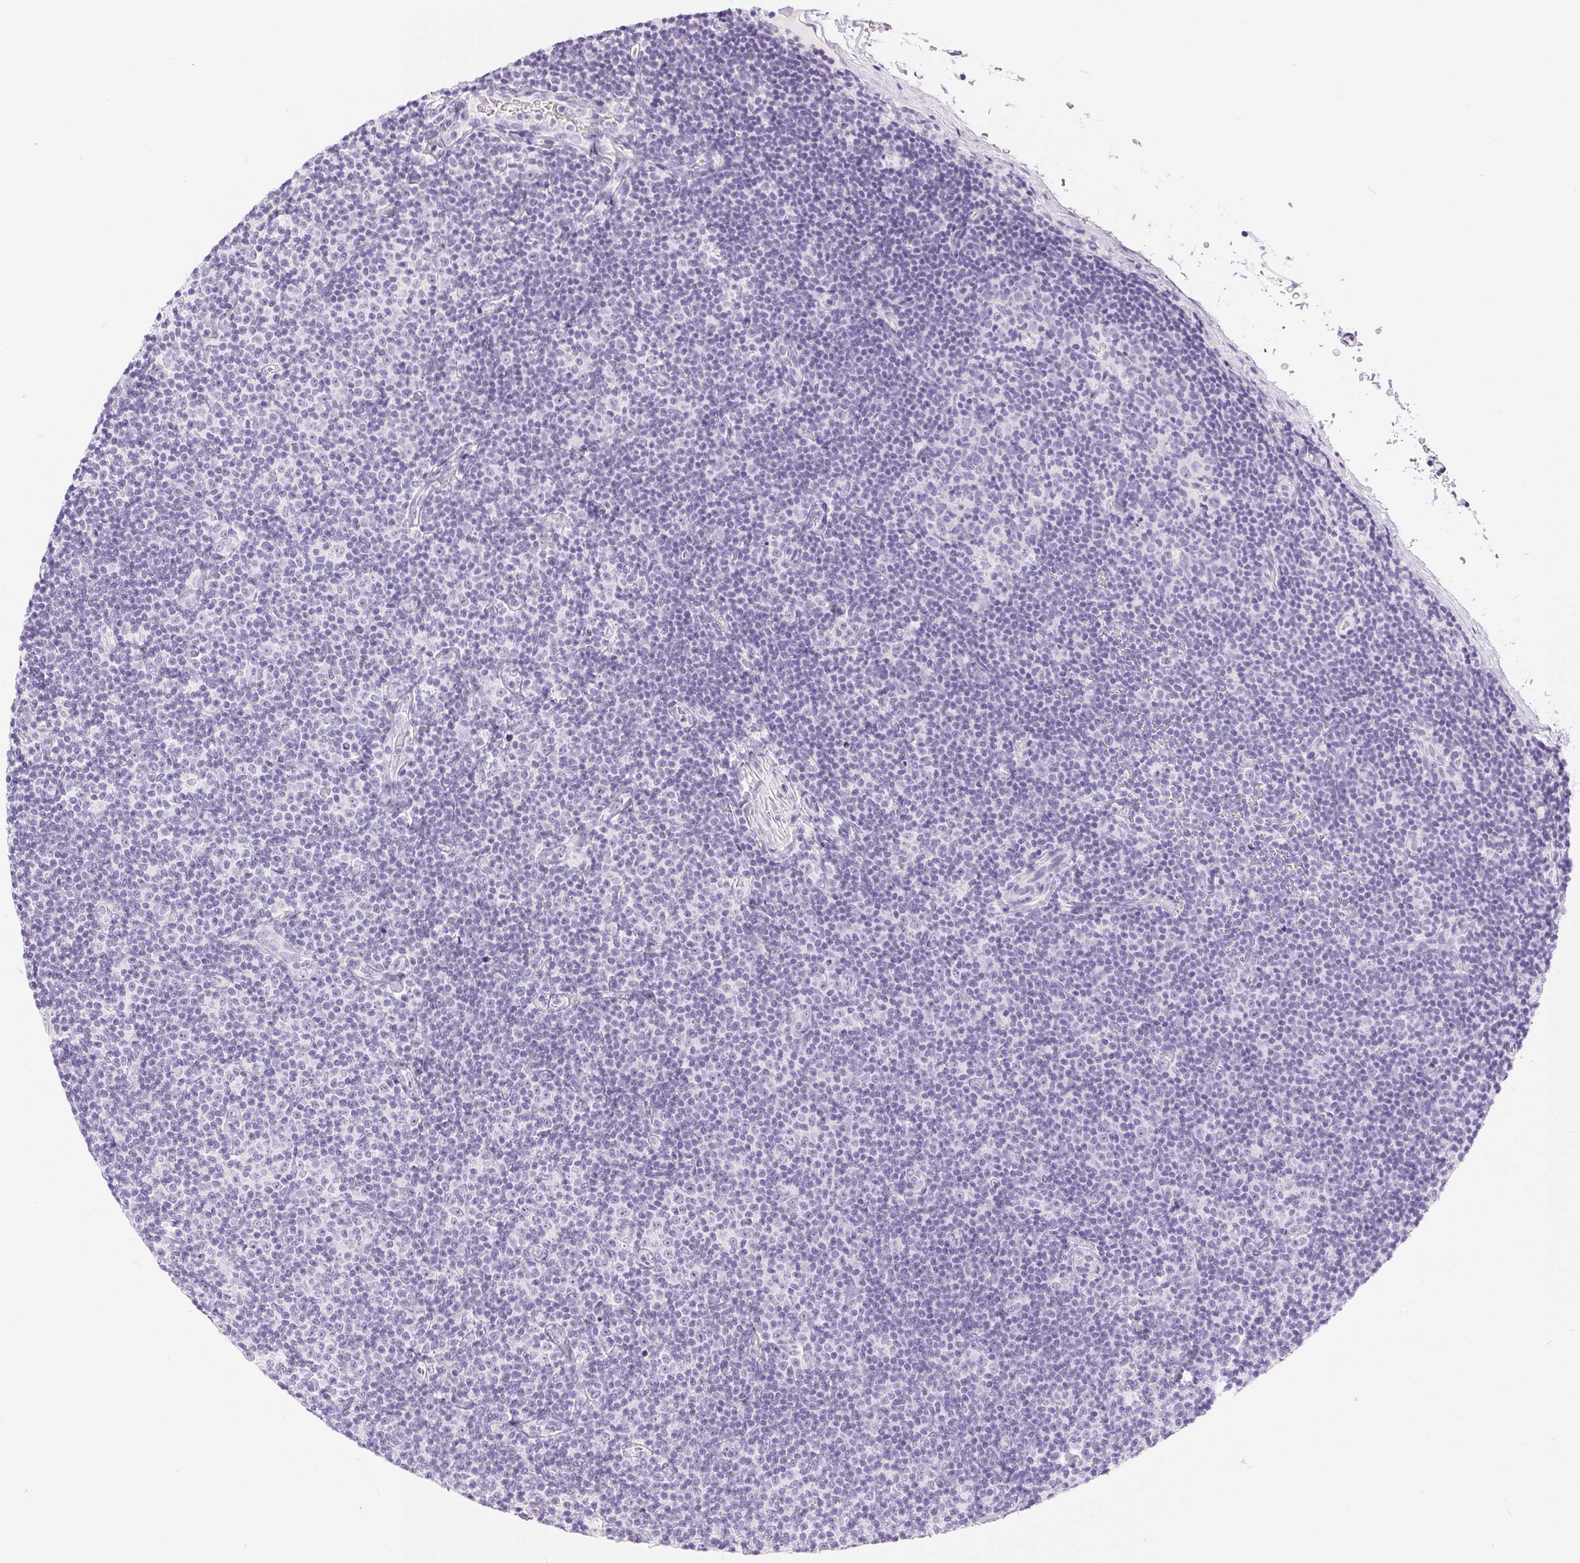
{"staining": {"intensity": "negative", "quantity": "none", "location": "none"}, "tissue": "lymphoma", "cell_type": "Tumor cells", "image_type": "cancer", "snomed": [{"axis": "morphology", "description": "Malignant lymphoma, non-Hodgkin's type, Low grade"}, {"axis": "topography", "description": "Lymph node"}], "caption": "DAB (3,3'-diaminobenzidine) immunohistochemical staining of malignant lymphoma, non-Hodgkin's type (low-grade) shows no significant expression in tumor cells.", "gene": "XDH", "patient": {"sex": "male", "age": 81}}